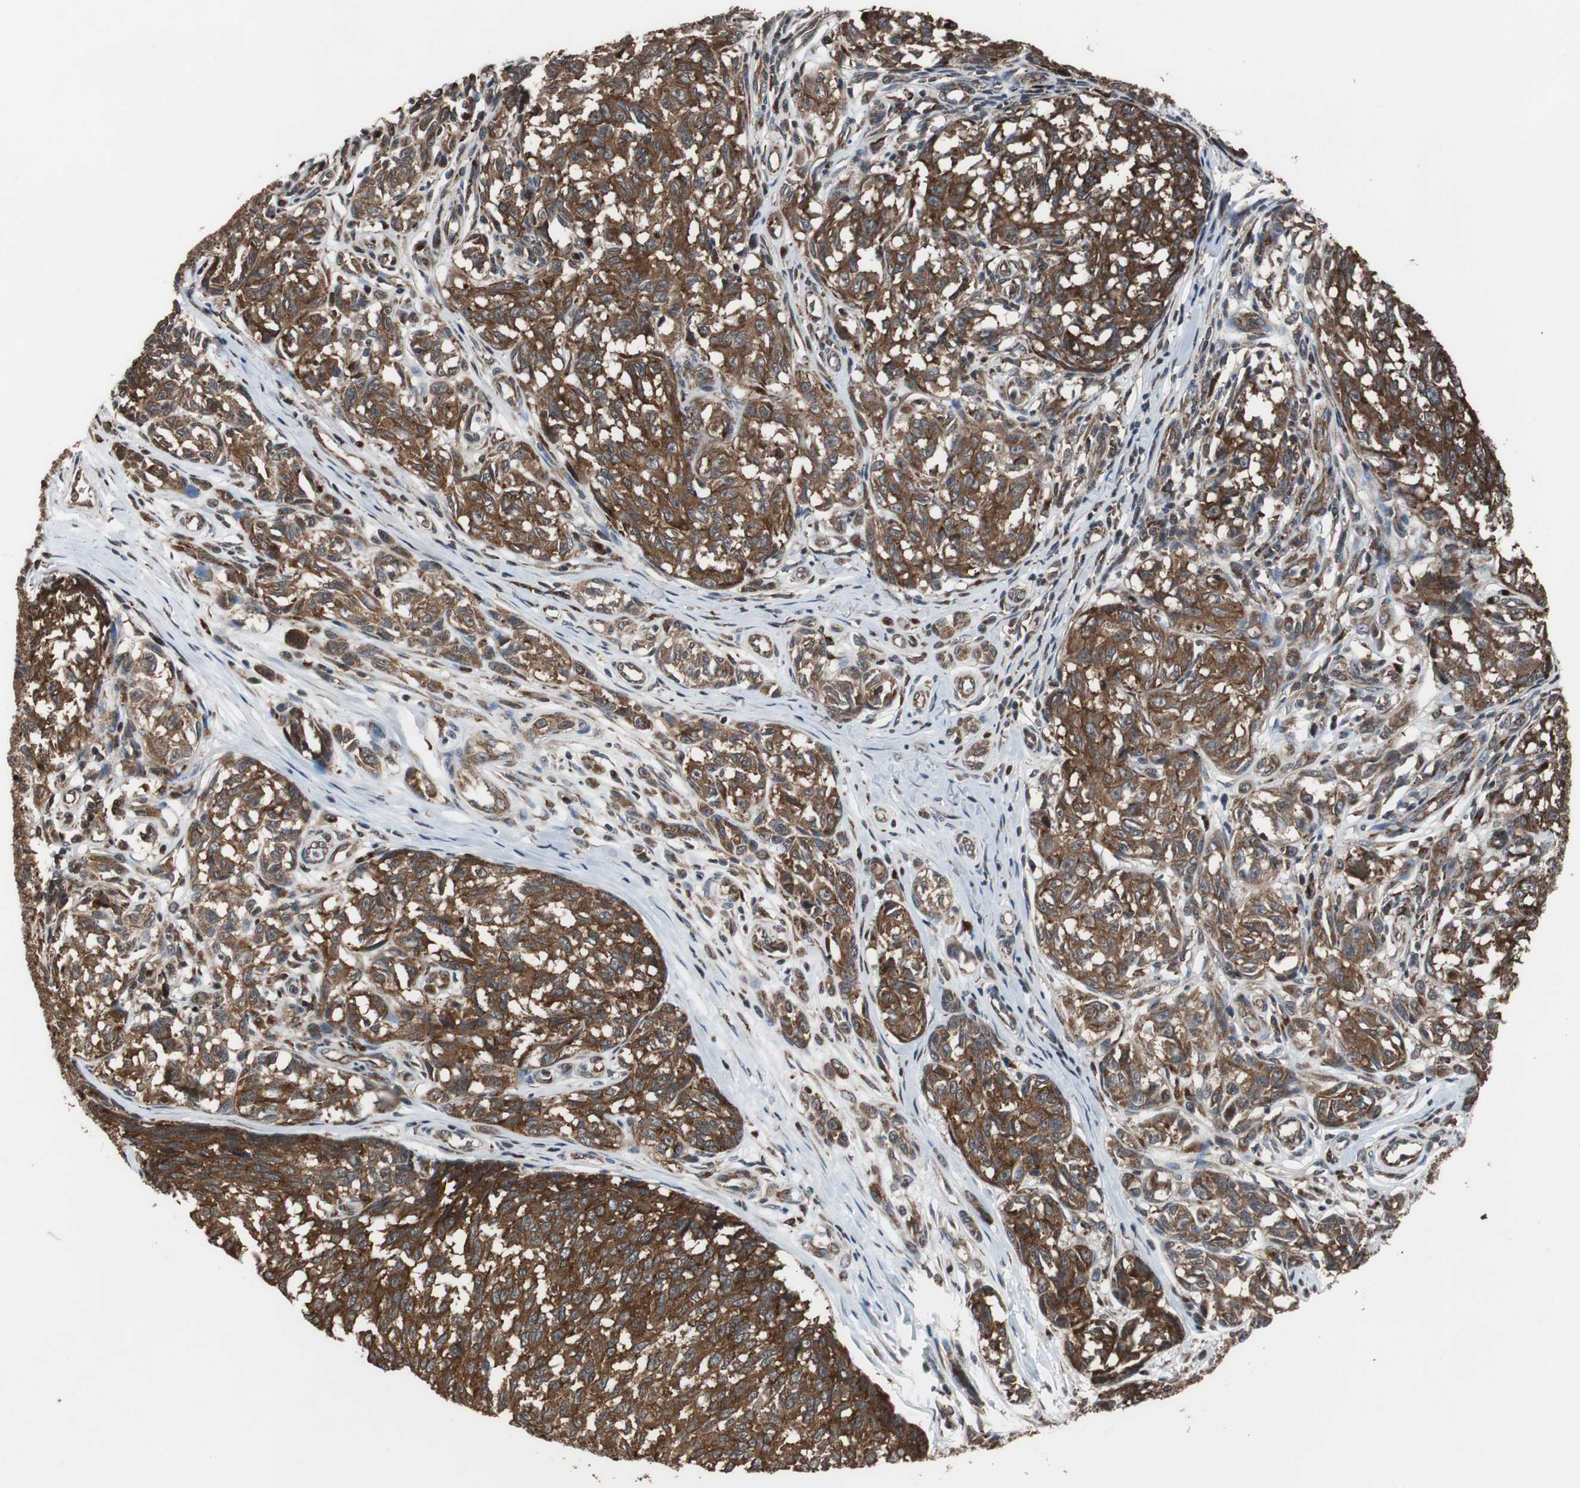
{"staining": {"intensity": "strong", "quantity": ">75%", "location": "cytoplasmic/membranous"}, "tissue": "melanoma", "cell_type": "Tumor cells", "image_type": "cancer", "snomed": [{"axis": "morphology", "description": "Malignant melanoma, NOS"}, {"axis": "topography", "description": "Skin"}], "caption": "Immunohistochemistry (IHC) micrograph of neoplastic tissue: human malignant melanoma stained using immunohistochemistry shows high levels of strong protein expression localized specifically in the cytoplasmic/membranous of tumor cells, appearing as a cytoplasmic/membranous brown color.", "gene": "USP10", "patient": {"sex": "female", "age": 64}}